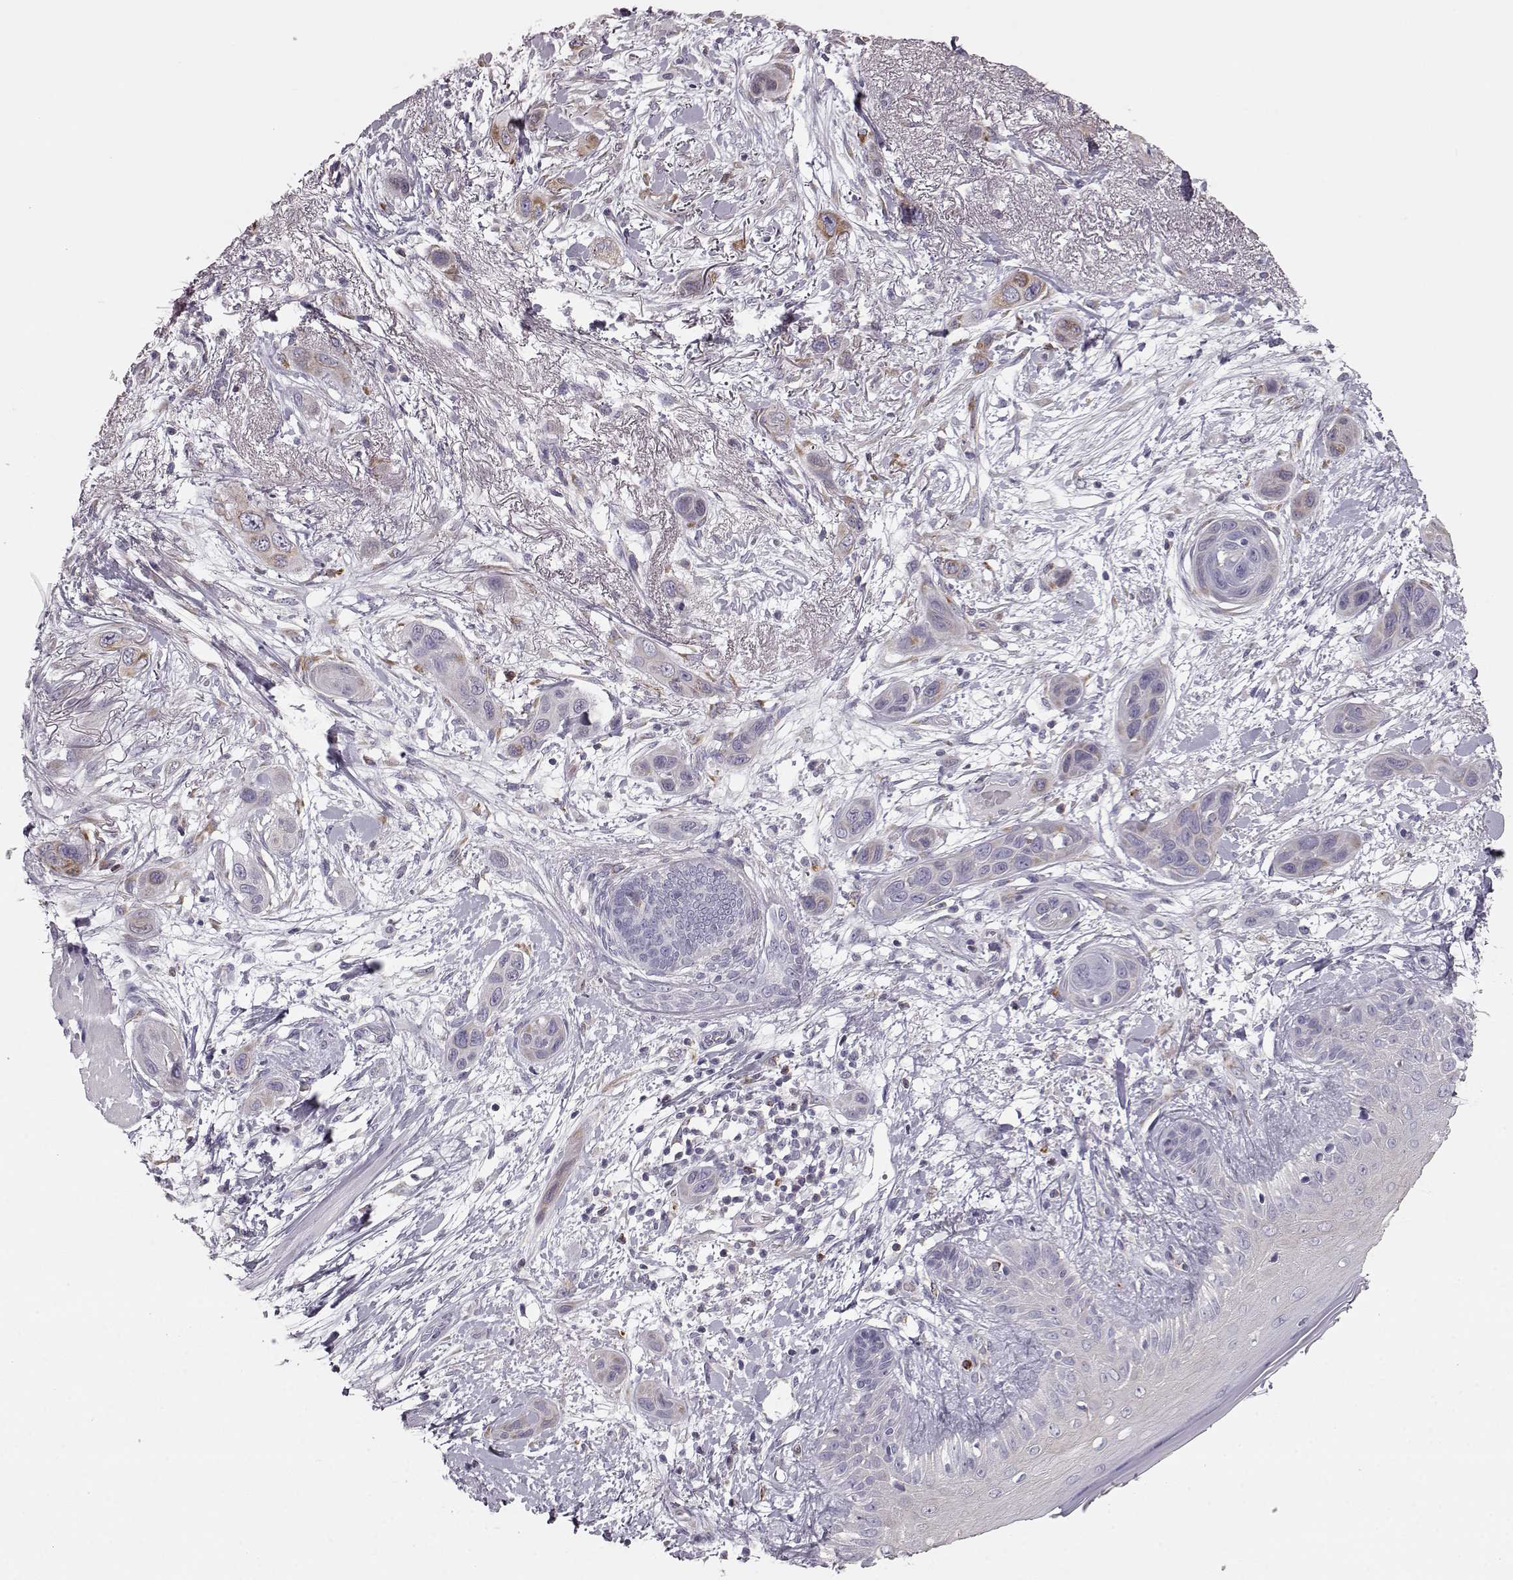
{"staining": {"intensity": "moderate", "quantity": "<25%", "location": "cytoplasmic/membranous"}, "tissue": "skin cancer", "cell_type": "Tumor cells", "image_type": "cancer", "snomed": [{"axis": "morphology", "description": "Squamous cell carcinoma, NOS"}, {"axis": "topography", "description": "Skin"}], "caption": "This photomicrograph displays immunohistochemistry (IHC) staining of skin cancer (squamous cell carcinoma), with low moderate cytoplasmic/membranous expression in approximately <25% of tumor cells.", "gene": "ELOVL5", "patient": {"sex": "male", "age": 79}}